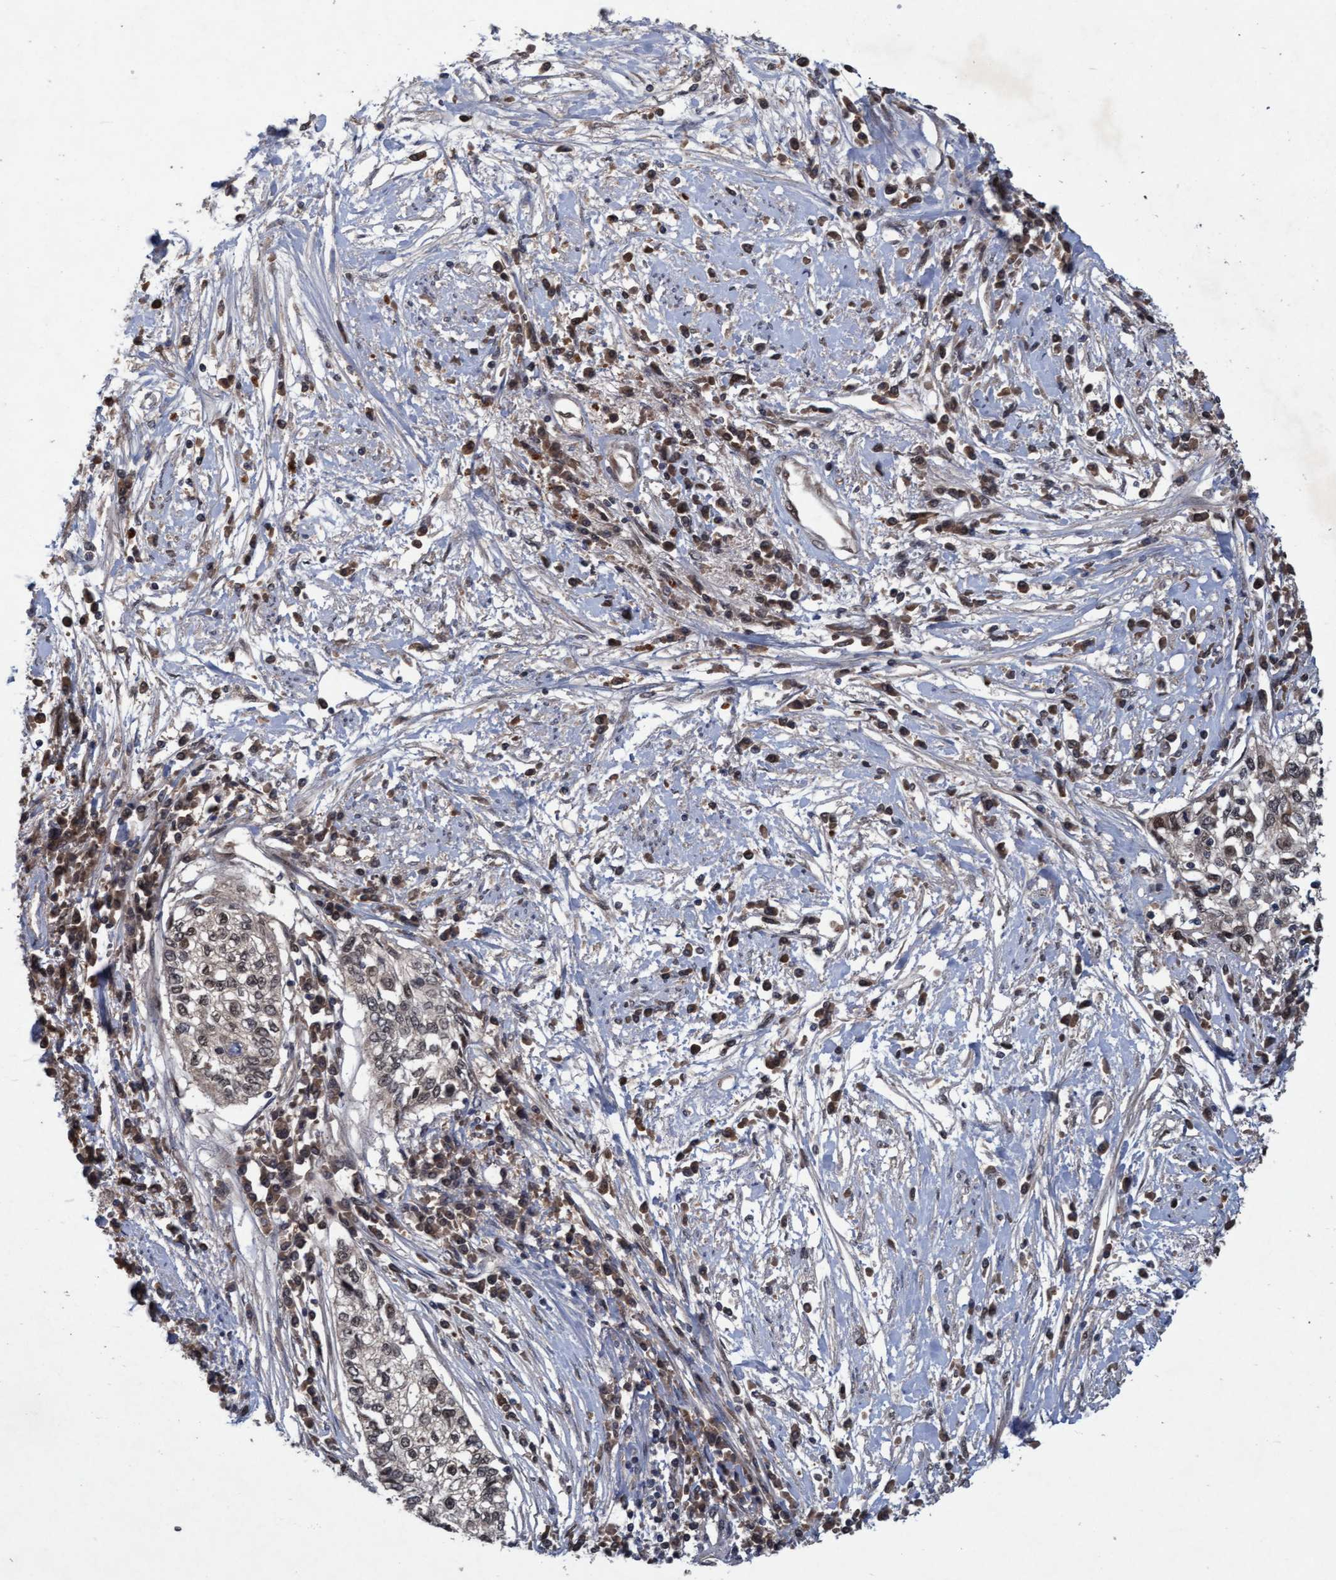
{"staining": {"intensity": "weak", "quantity": "25%-75%", "location": "nuclear"}, "tissue": "cervical cancer", "cell_type": "Tumor cells", "image_type": "cancer", "snomed": [{"axis": "morphology", "description": "Squamous cell carcinoma, NOS"}, {"axis": "topography", "description": "Cervix"}], "caption": "The immunohistochemical stain highlights weak nuclear positivity in tumor cells of cervical cancer tissue. Using DAB (brown) and hematoxylin (blue) stains, captured at high magnification using brightfield microscopy.", "gene": "PSMB6", "patient": {"sex": "female", "age": 57}}